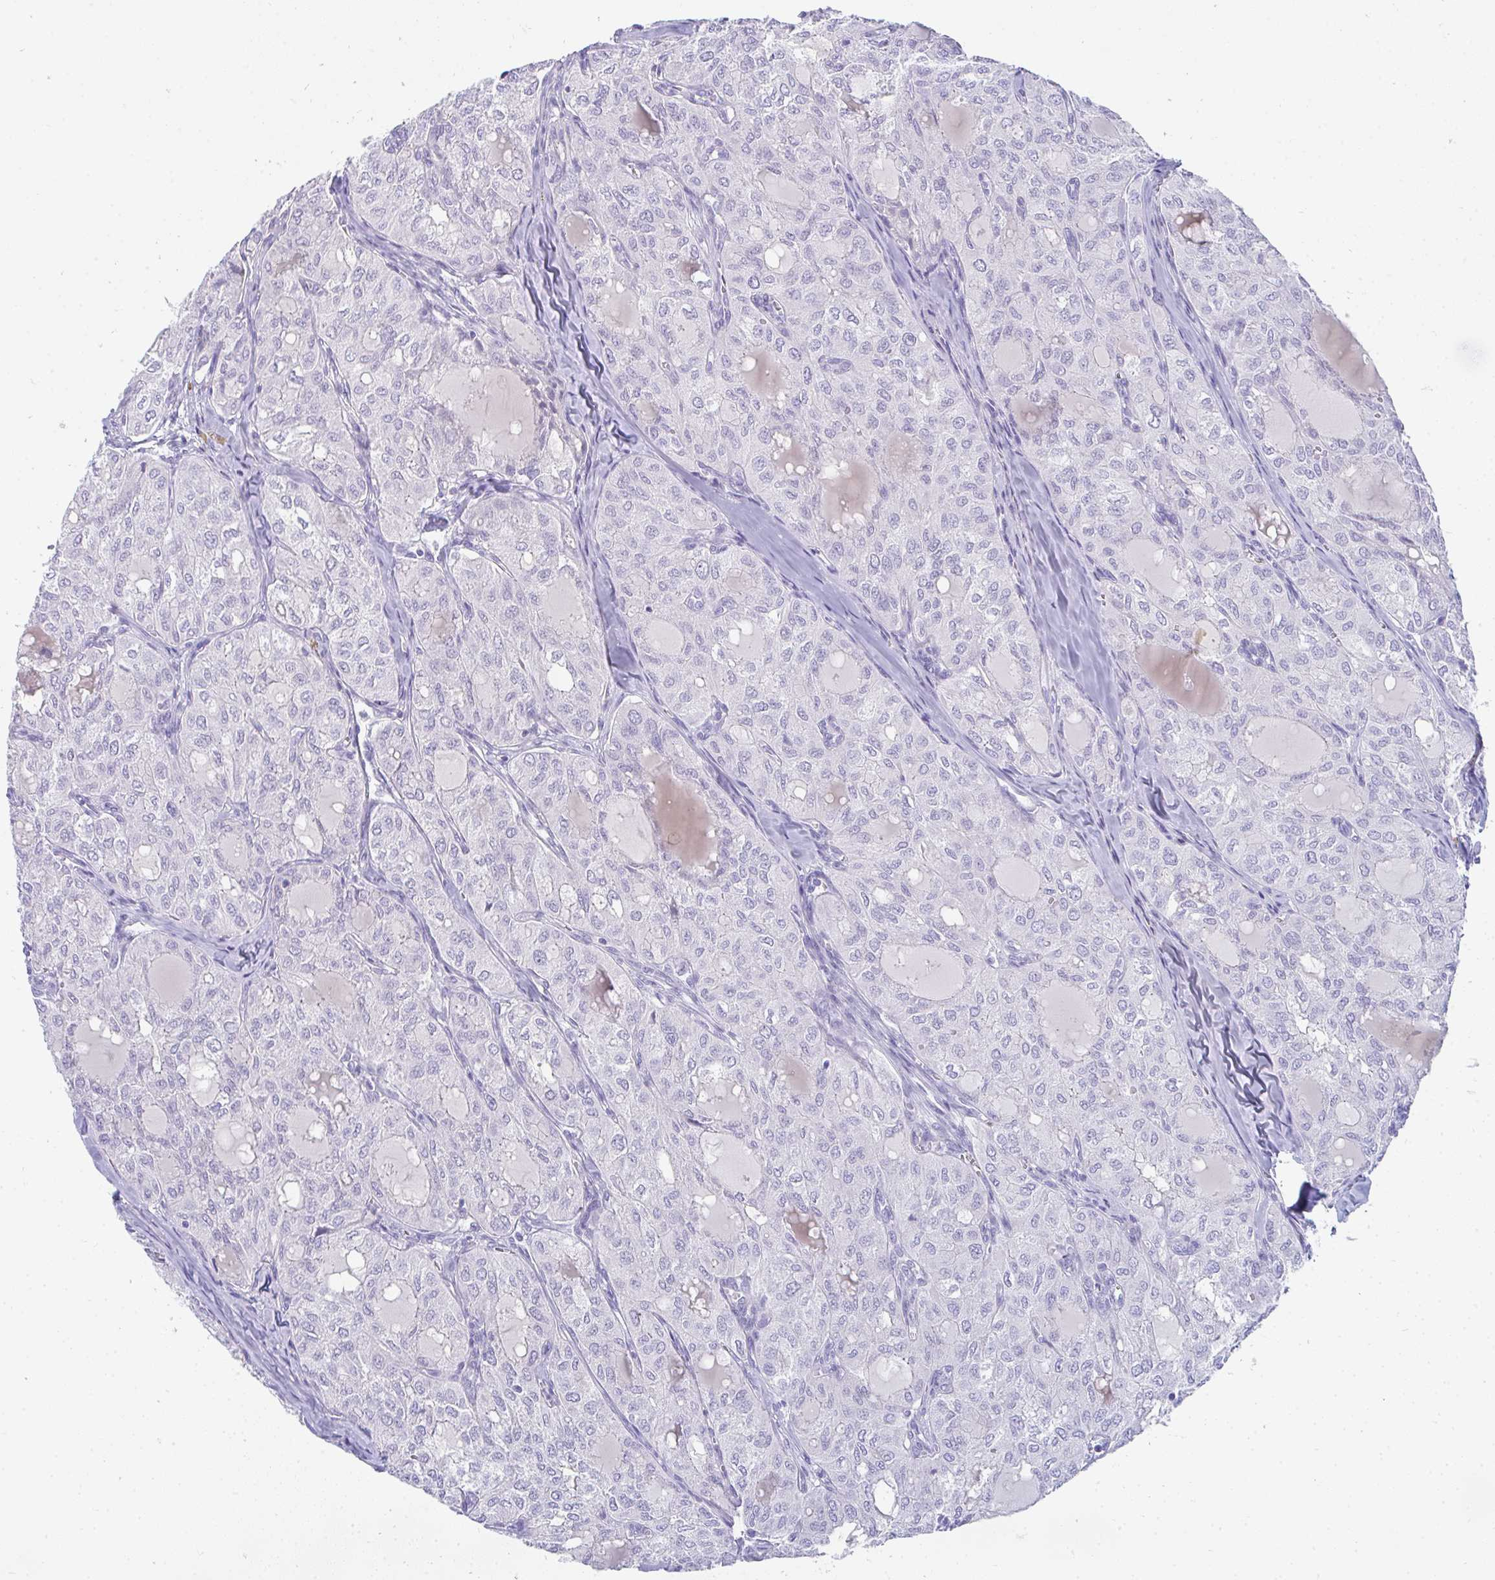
{"staining": {"intensity": "negative", "quantity": "none", "location": "none"}, "tissue": "thyroid cancer", "cell_type": "Tumor cells", "image_type": "cancer", "snomed": [{"axis": "morphology", "description": "Follicular adenoma carcinoma, NOS"}, {"axis": "topography", "description": "Thyroid gland"}], "caption": "Thyroid follicular adenoma carcinoma was stained to show a protein in brown. There is no significant positivity in tumor cells.", "gene": "TTC30B", "patient": {"sex": "male", "age": 75}}